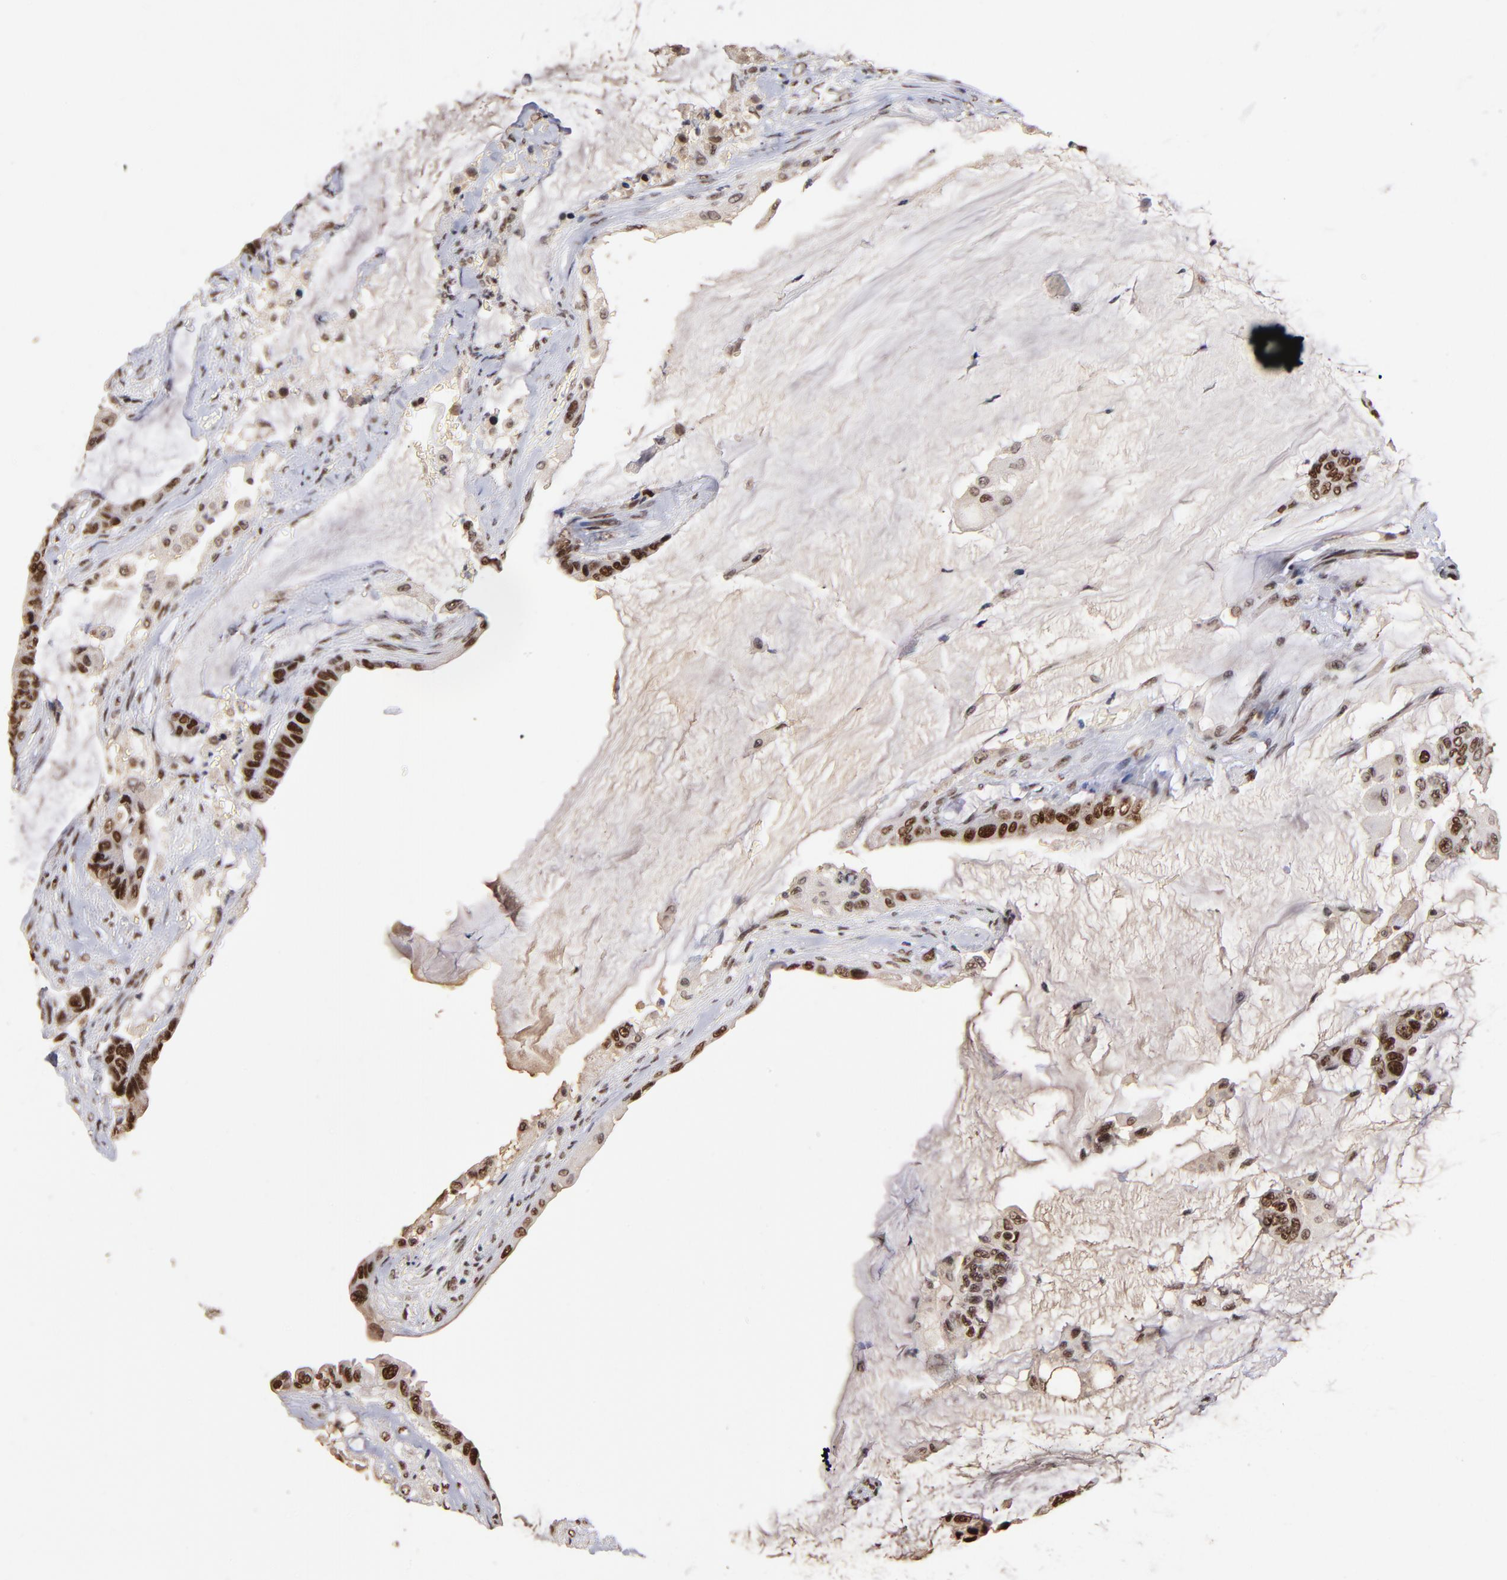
{"staining": {"intensity": "strong", "quantity": ">75%", "location": "nuclear"}, "tissue": "colorectal cancer", "cell_type": "Tumor cells", "image_type": "cancer", "snomed": [{"axis": "morphology", "description": "Adenocarcinoma, NOS"}, {"axis": "topography", "description": "Rectum"}], "caption": "The image demonstrates a brown stain indicating the presence of a protein in the nuclear of tumor cells in colorectal cancer (adenocarcinoma).", "gene": "ZNF146", "patient": {"sex": "female", "age": 59}}